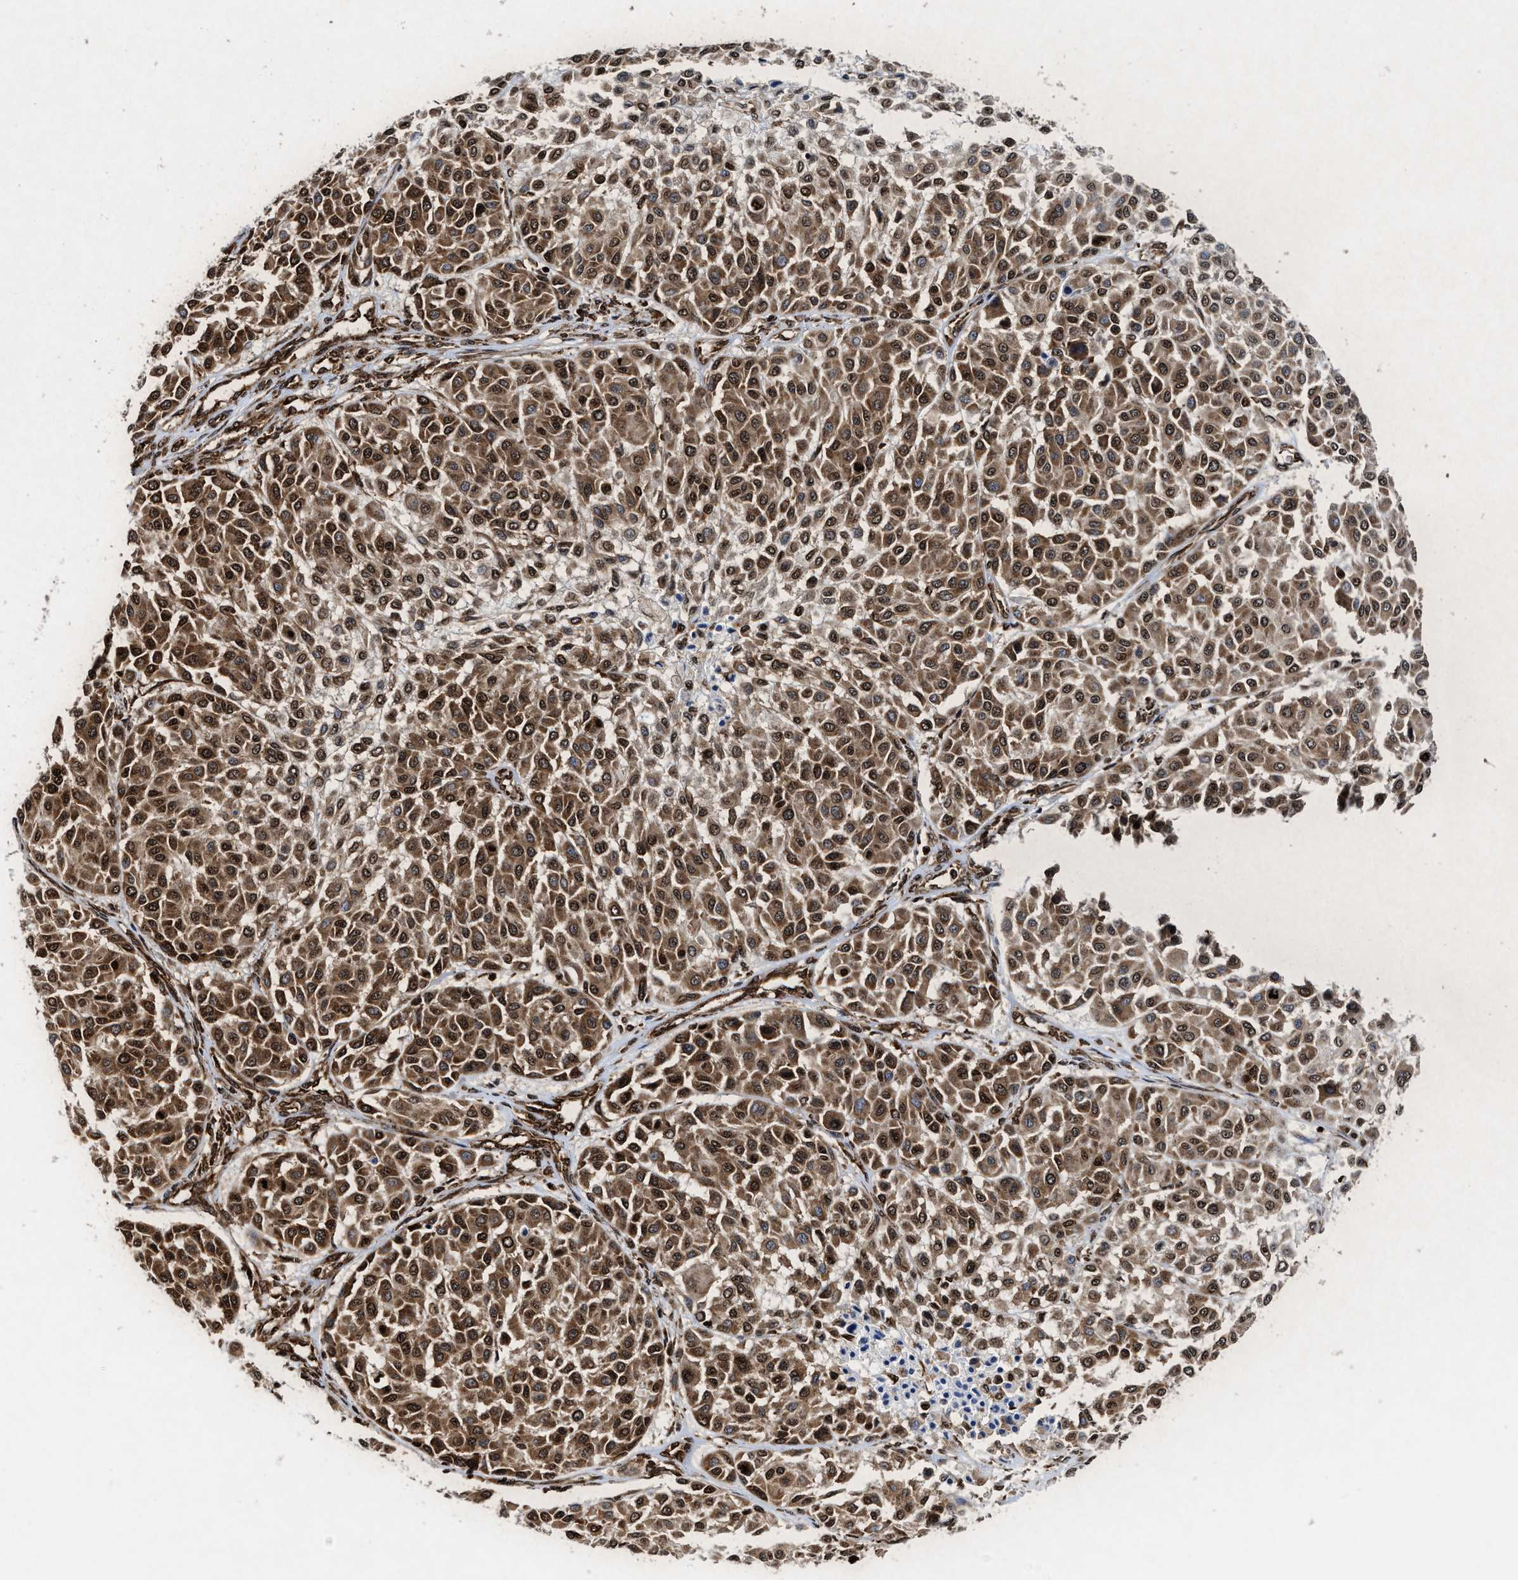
{"staining": {"intensity": "moderate", "quantity": ">75%", "location": "cytoplasmic/membranous,nuclear"}, "tissue": "melanoma", "cell_type": "Tumor cells", "image_type": "cancer", "snomed": [{"axis": "morphology", "description": "Malignant melanoma, Metastatic site"}, {"axis": "topography", "description": "Soft tissue"}], "caption": "Human melanoma stained with a protein marker exhibits moderate staining in tumor cells.", "gene": "ALYREF", "patient": {"sex": "male", "age": 41}}